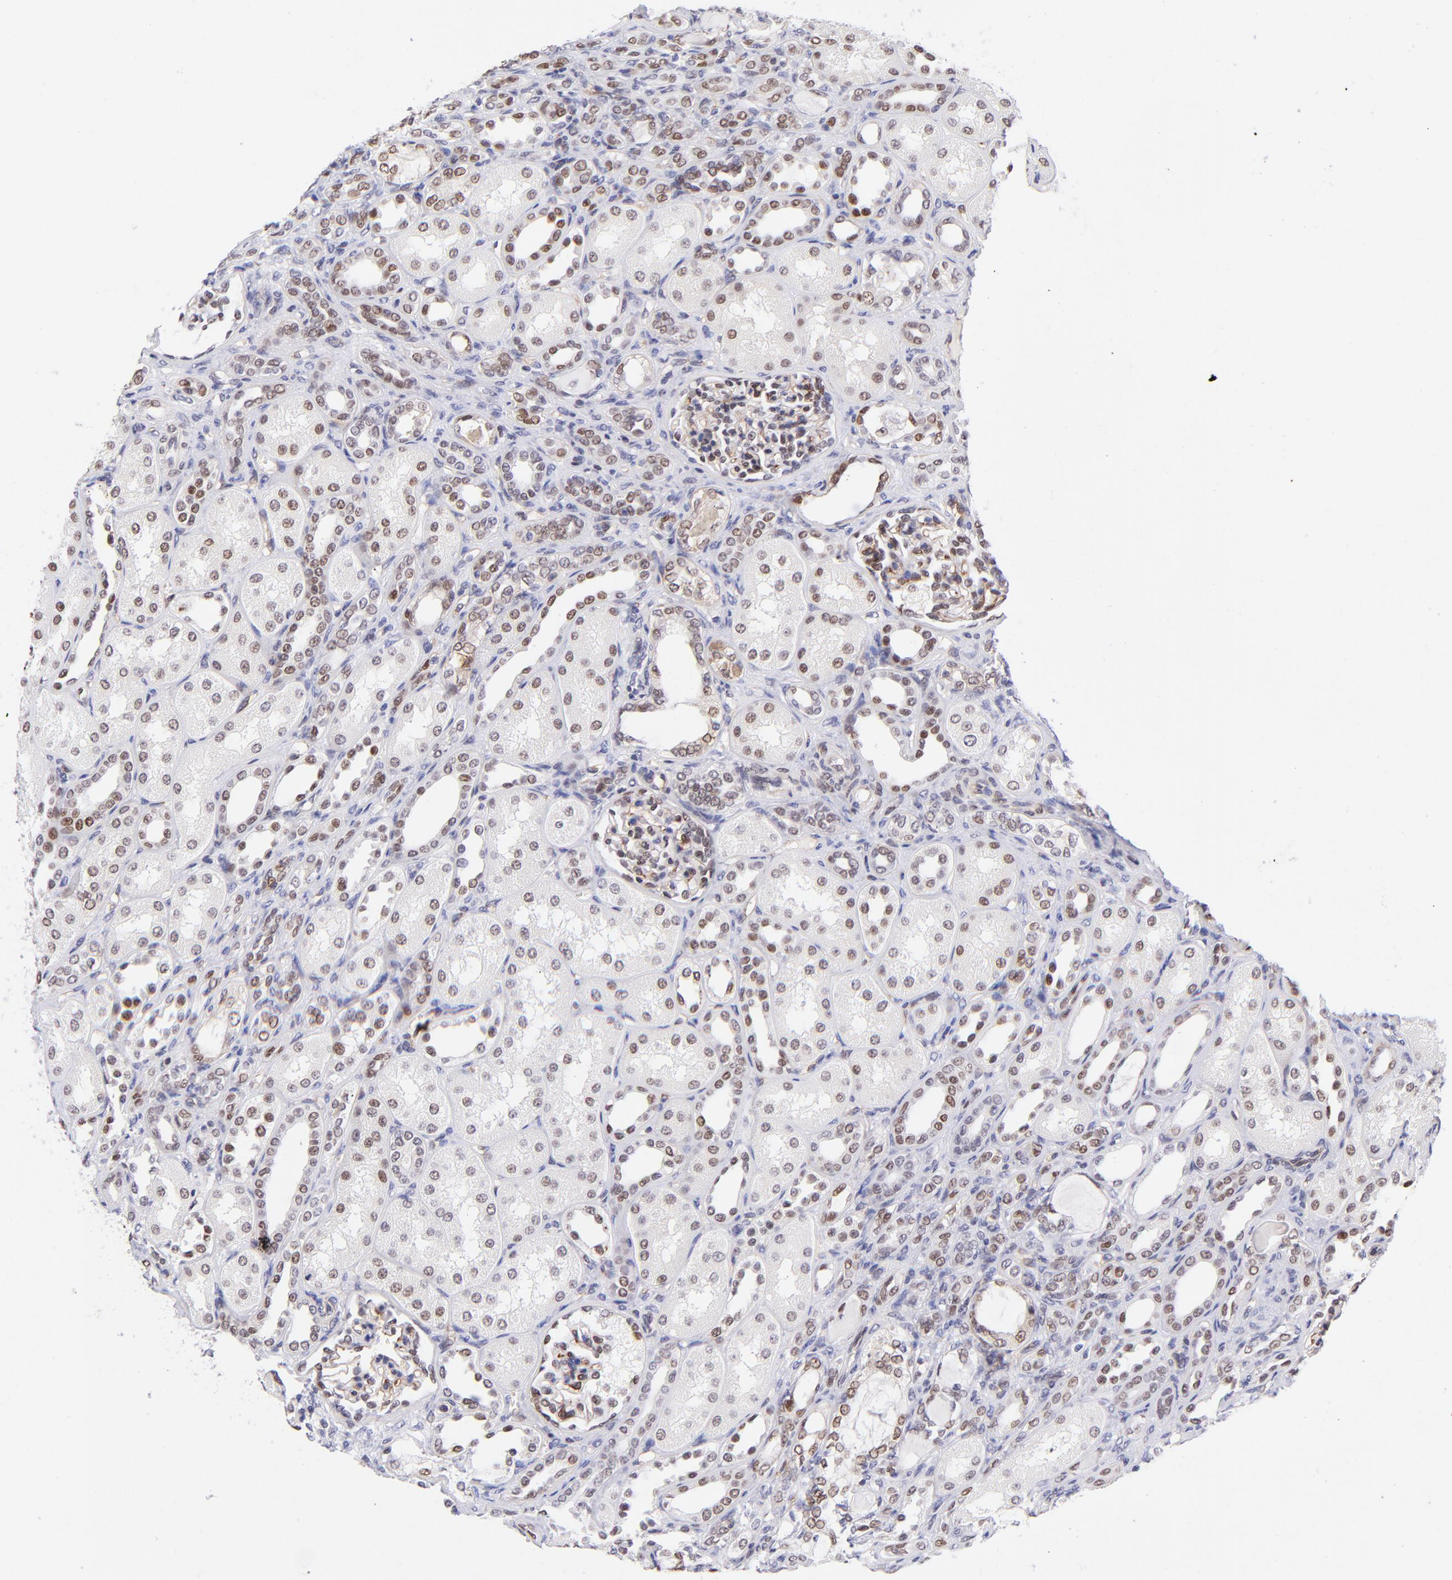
{"staining": {"intensity": "weak", "quantity": "25%-75%", "location": "cytoplasmic/membranous"}, "tissue": "kidney", "cell_type": "Cells in glomeruli", "image_type": "normal", "snomed": [{"axis": "morphology", "description": "Normal tissue, NOS"}, {"axis": "topography", "description": "Kidney"}], "caption": "High-magnification brightfield microscopy of unremarkable kidney stained with DAB (3,3'-diaminobenzidine) (brown) and counterstained with hematoxylin (blue). cells in glomeruli exhibit weak cytoplasmic/membranous expression is appreciated in about25%-75% of cells.", "gene": "SOX6", "patient": {"sex": "male", "age": 7}}